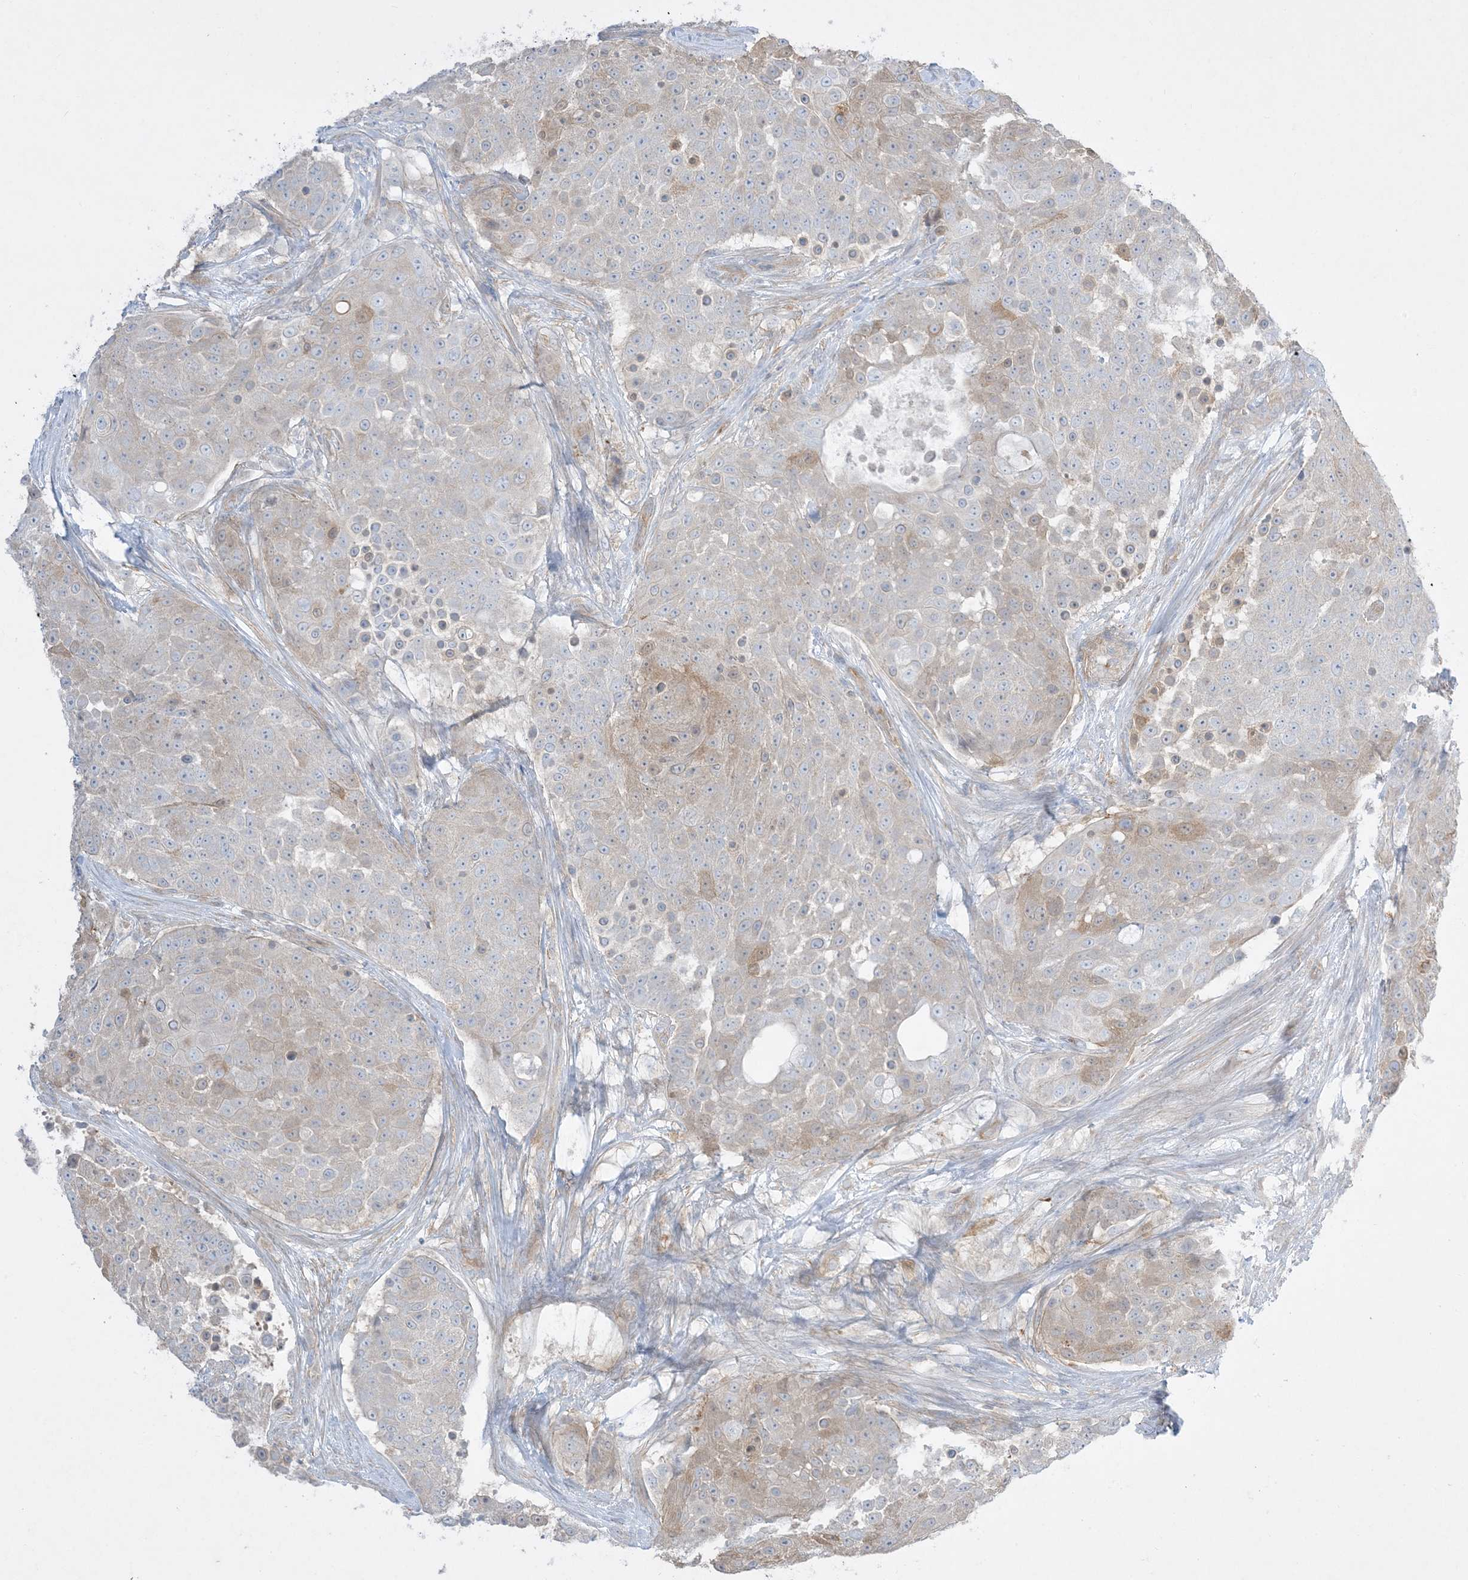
{"staining": {"intensity": "weak", "quantity": "<25%", "location": "cytoplasmic/membranous"}, "tissue": "urothelial cancer", "cell_type": "Tumor cells", "image_type": "cancer", "snomed": [{"axis": "morphology", "description": "Urothelial carcinoma, High grade"}, {"axis": "topography", "description": "Urinary bladder"}], "caption": "An immunohistochemistry (IHC) image of urothelial carcinoma (high-grade) is shown. There is no staining in tumor cells of urothelial carcinoma (high-grade).", "gene": "ARHGEF9", "patient": {"sex": "female", "age": 63}}